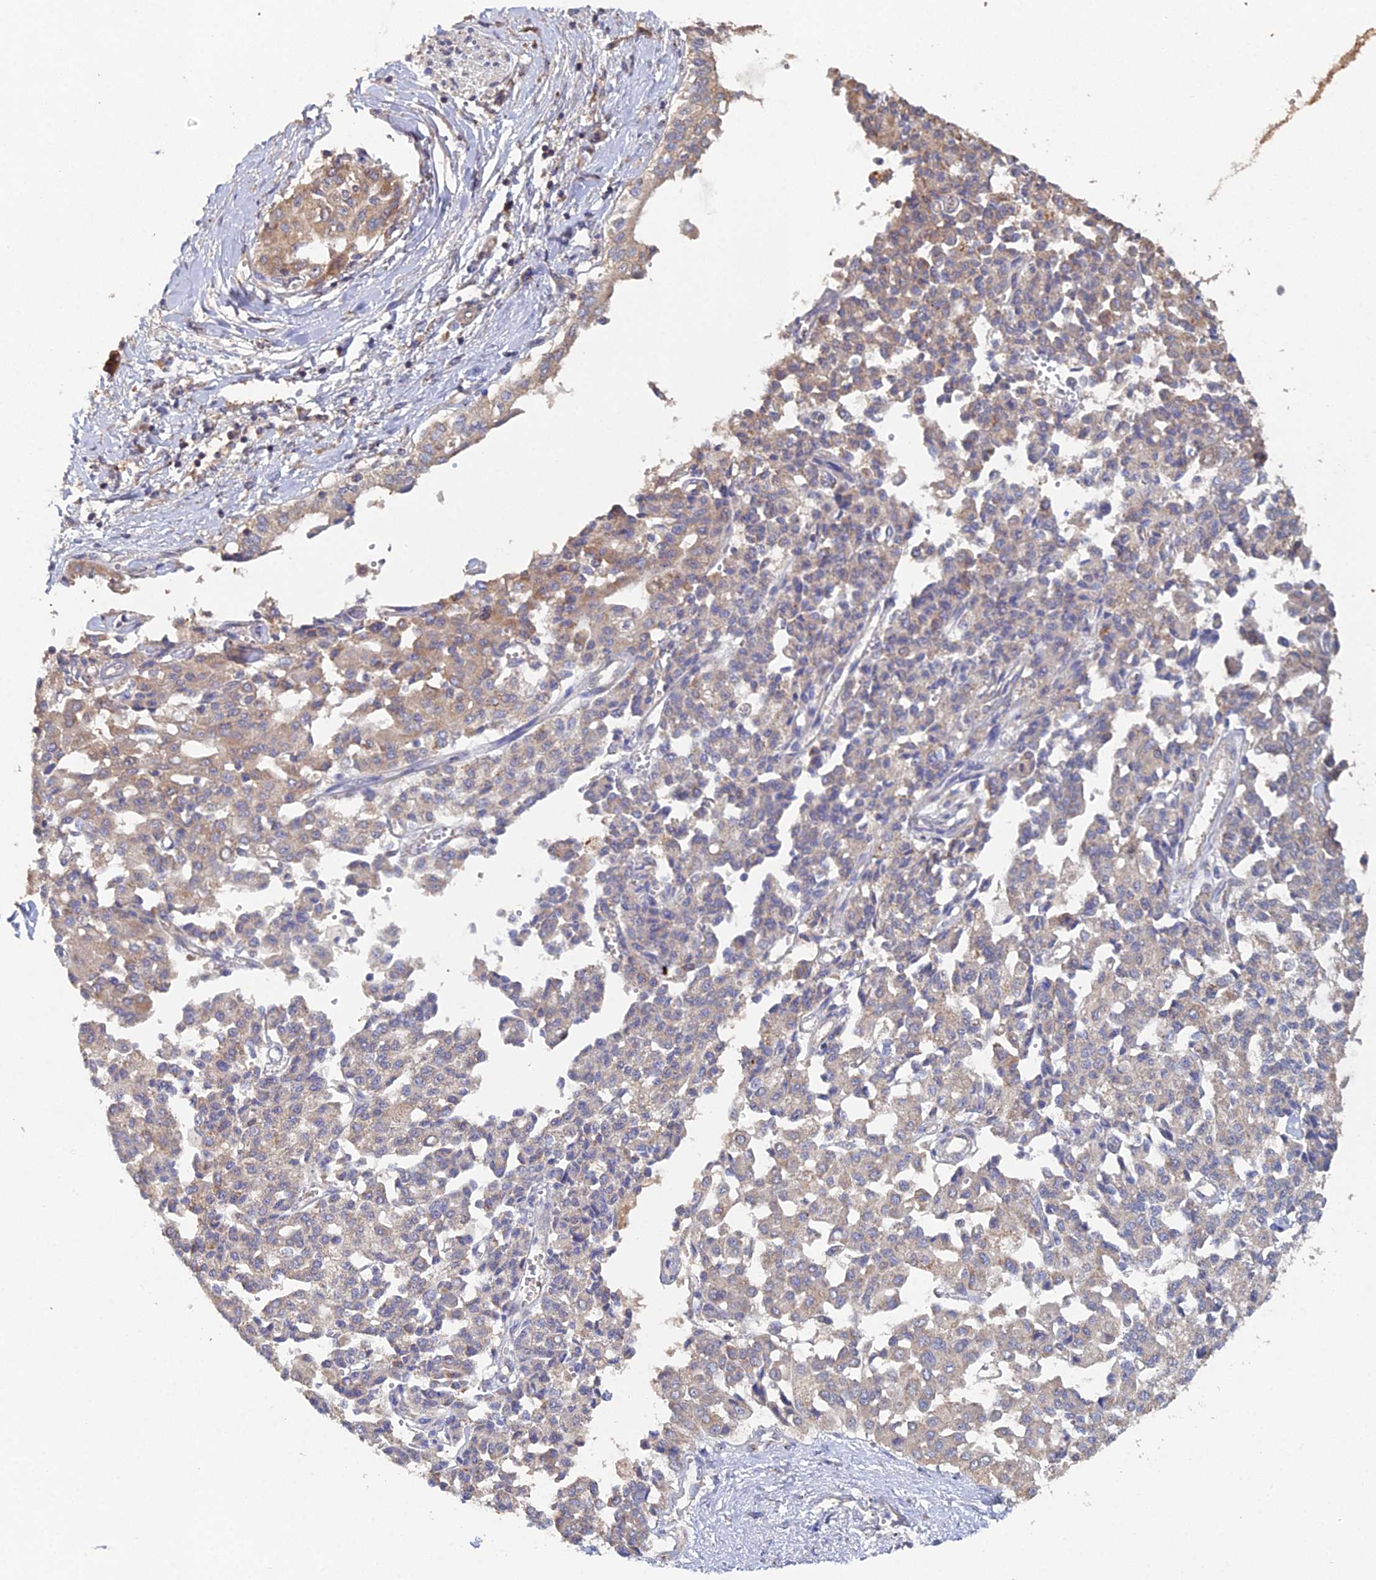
{"staining": {"intensity": "weak", "quantity": "25%-75%", "location": "cytoplasmic/membranous"}, "tissue": "liver cancer", "cell_type": "Tumor cells", "image_type": "cancer", "snomed": [{"axis": "morphology", "description": "Cholangiocarcinoma"}, {"axis": "topography", "description": "Liver"}], "caption": "Human liver cholangiocarcinoma stained for a protein (brown) displays weak cytoplasmic/membranous positive staining in approximately 25%-75% of tumor cells.", "gene": "SPANXN4", "patient": {"sex": "female", "age": 77}}